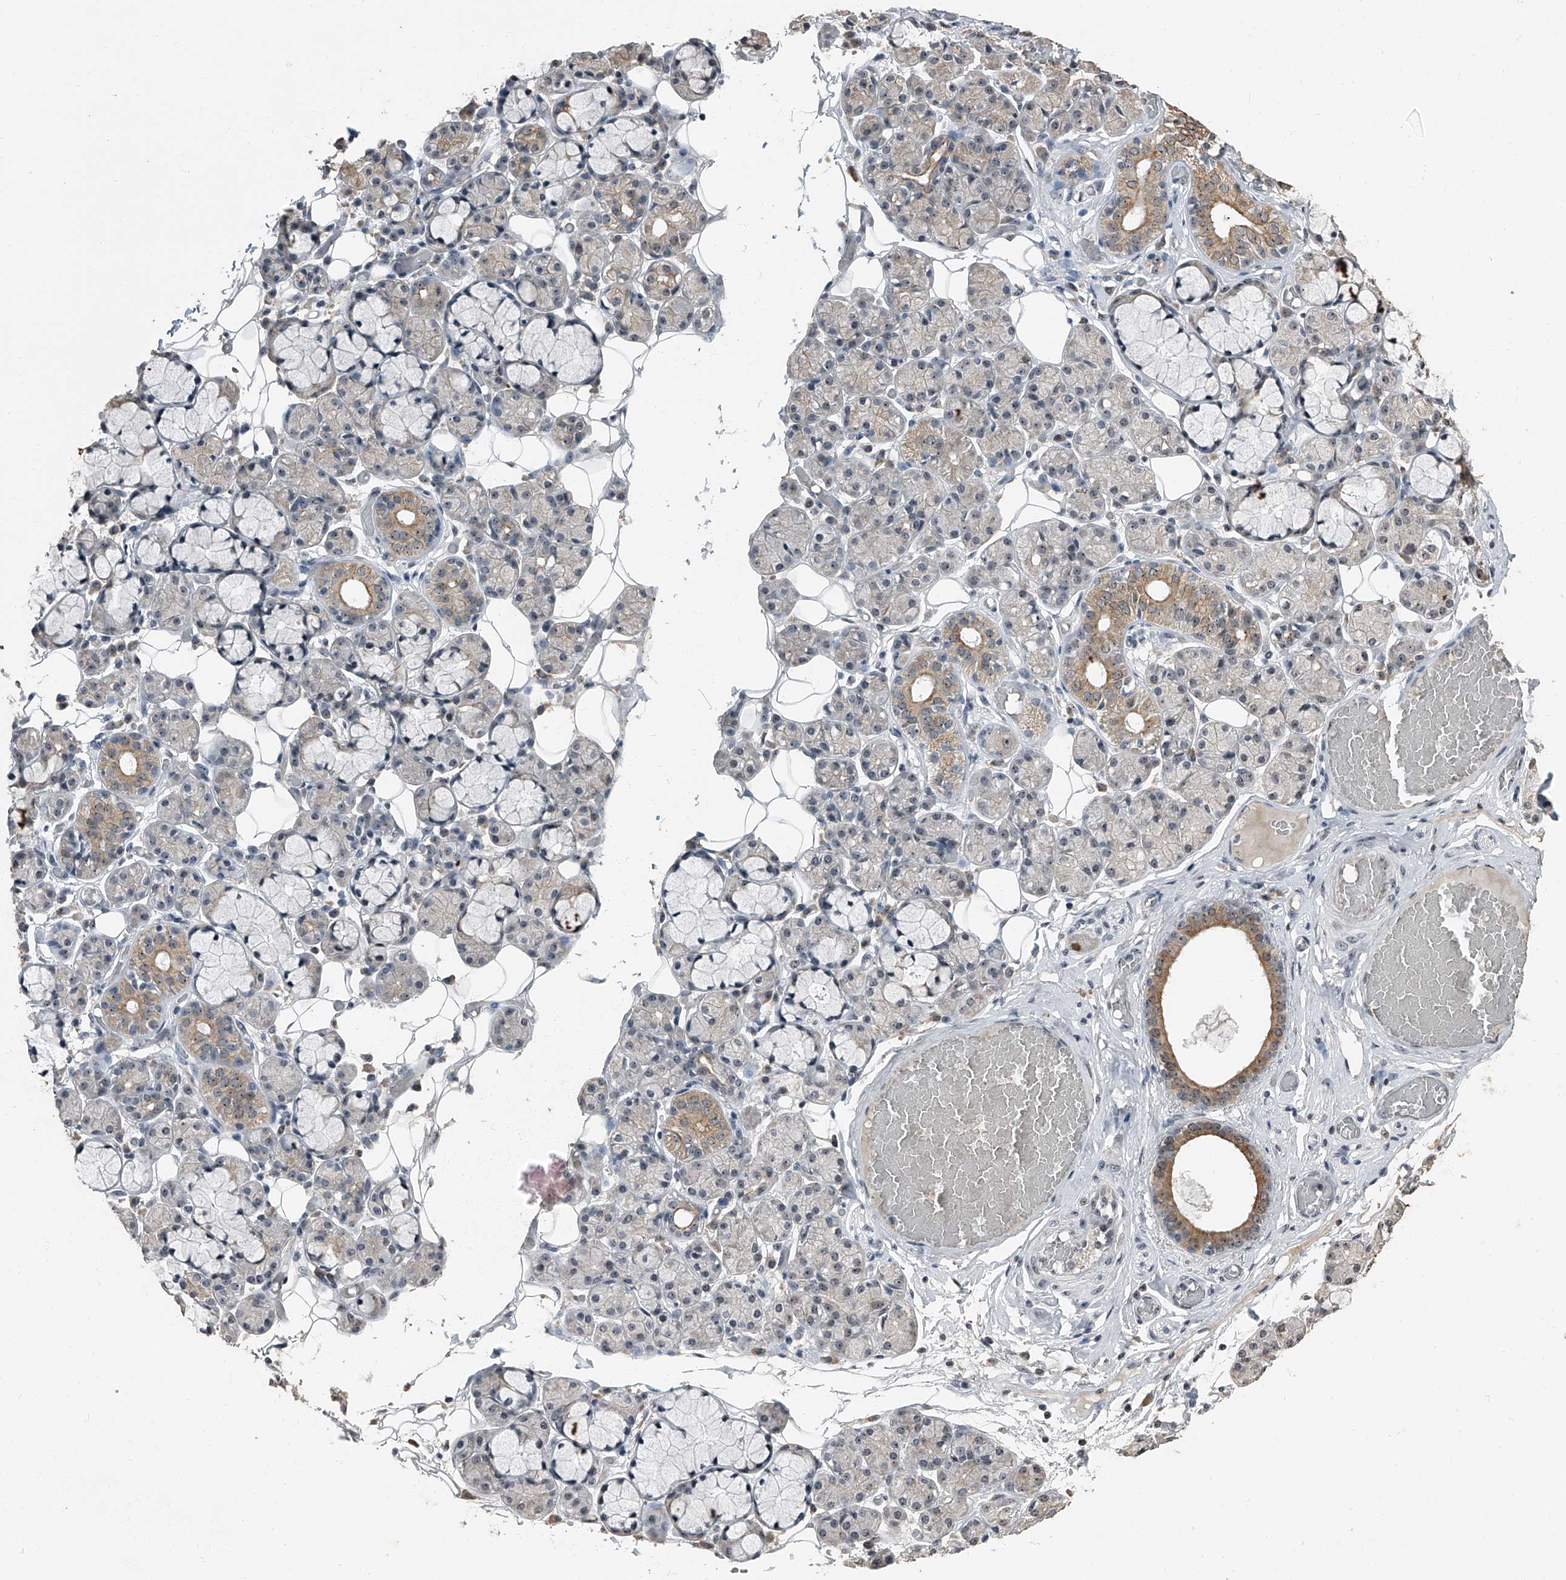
{"staining": {"intensity": "moderate", "quantity": "<25%", "location": "cytoplasmic/membranous,nuclear"}, "tissue": "salivary gland", "cell_type": "Glandular cells", "image_type": "normal", "snomed": [{"axis": "morphology", "description": "Normal tissue, NOS"}, {"axis": "topography", "description": "Salivary gland"}], "caption": "High-power microscopy captured an immunohistochemistry micrograph of normal salivary gland, revealing moderate cytoplasmic/membranous,nuclear staining in approximately <25% of glandular cells.", "gene": "TCOF1", "patient": {"sex": "male", "age": 63}}